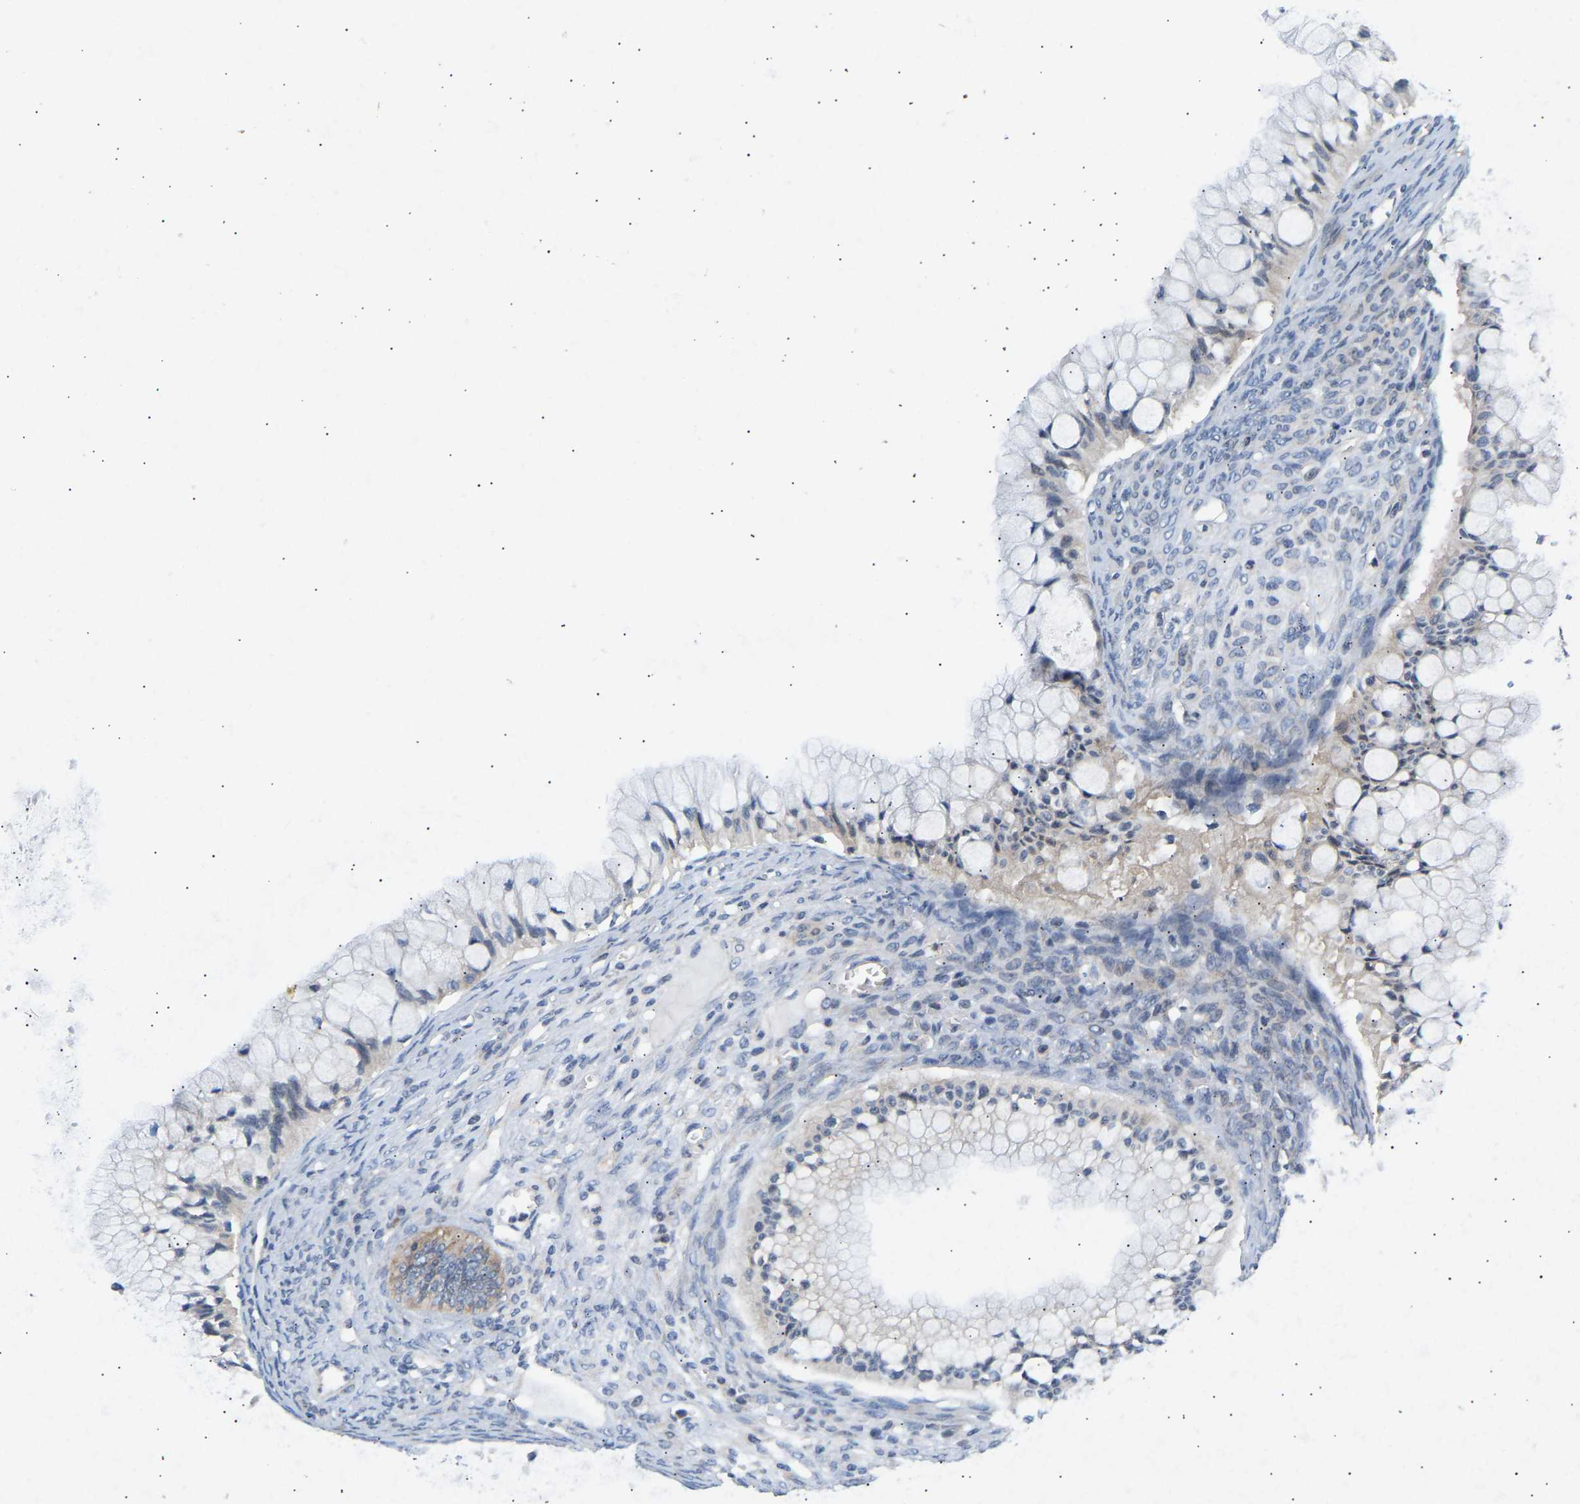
{"staining": {"intensity": "negative", "quantity": "none", "location": "none"}, "tissue": "ovarian cancer", "cell_type": "Tumor cells", "image_type": "cancer", "snomed": [{"axis": "morphology", "description": "Cystadenocarcinoma, mucinous, NOS"}, {"axis": "topography", "description": "Ovary"}], "caption": "Immunohistochemistry micrograph of human mucinous cystadenocarcinoma (ovarian) stained for a protein (brown), which reveals no expression in tumor cells.", "gene": "AIMP2", "patient": {"sex": "female", "age": 57}}